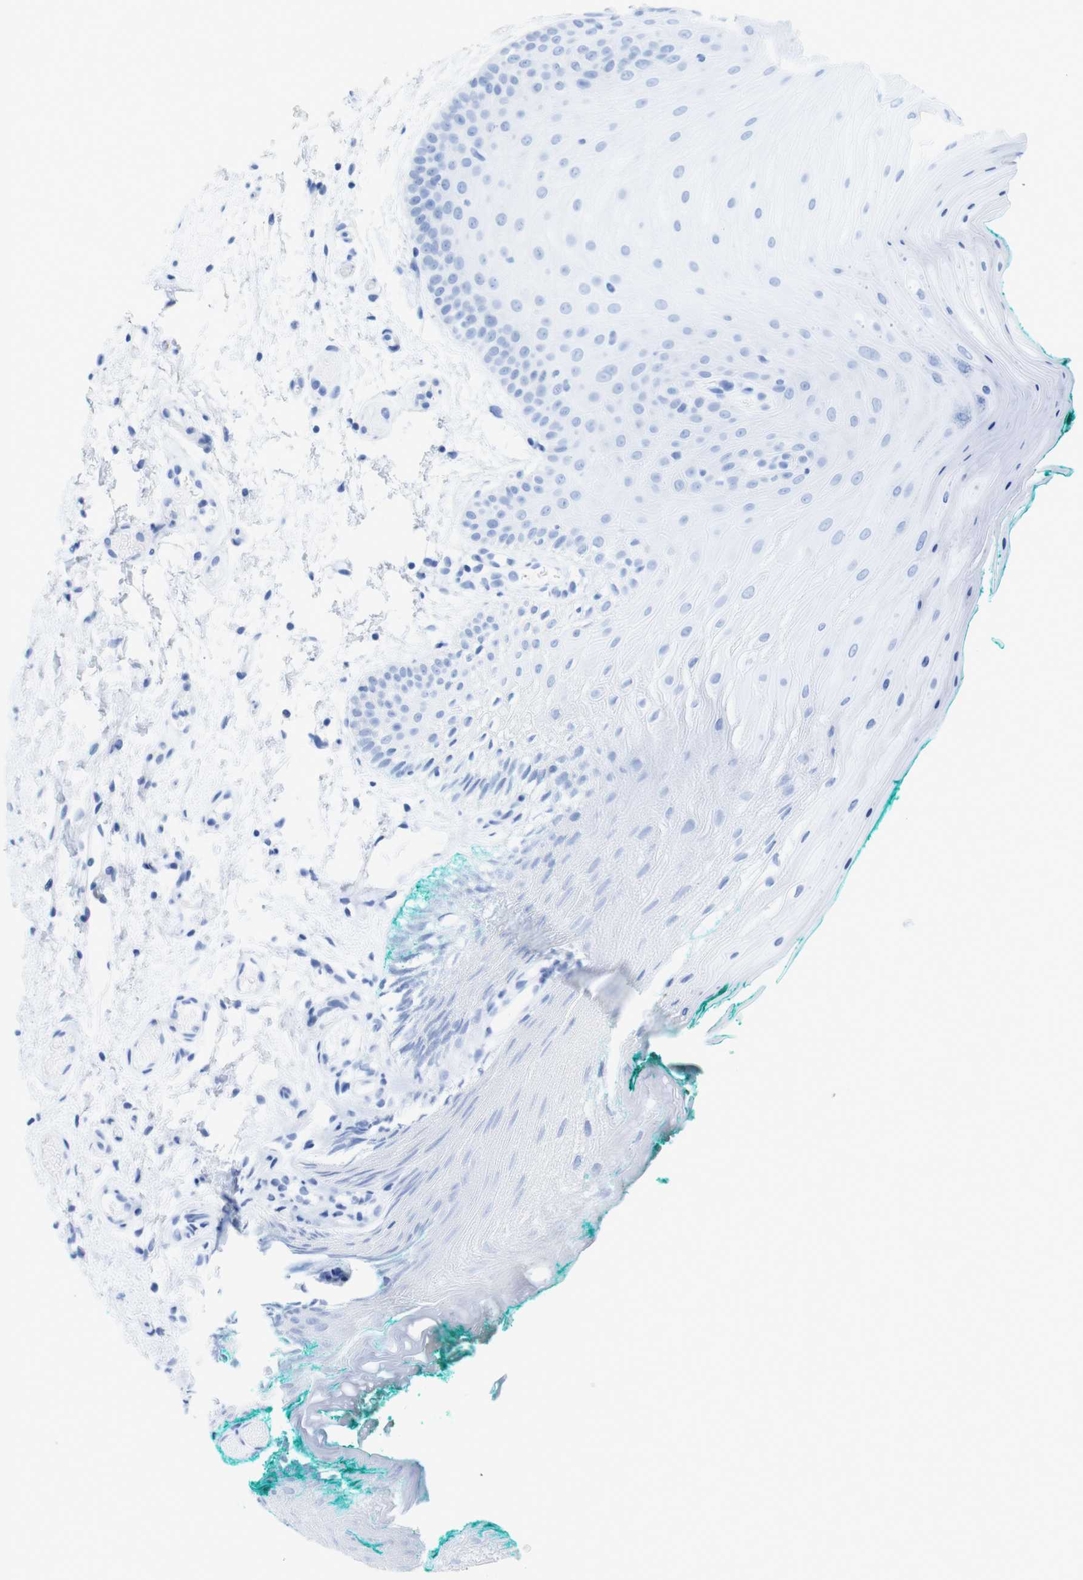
{"staining": {"intensity": "negative", "quantity": "none", "location": "none"}, "tissue": "oral mucosa", "cell_type": "Squamous epithelial cells", "image_type": "normal", "snomed": [{"axis": "morphology", "description": "Normal tissue, NOS"}, {"axis": "topography", "description": "Skeletal muscle"}, {"axis": "topography", "description": "Oral tissue"}], "caption": "High power microscopy photomicrograph of an IHC photomicrograph of normal oral mucosa, revealing no significant expression in squamous epithelial cells. Brightfield microscopy of immunohistochemistry (IHC) stained with DAB (3,3'-diaminobenzidine) (brown) and hematoxylin (blue), captured at high magnification.", "gene": "KCNS3", "patient": {"sex": "male", "age": 58}}